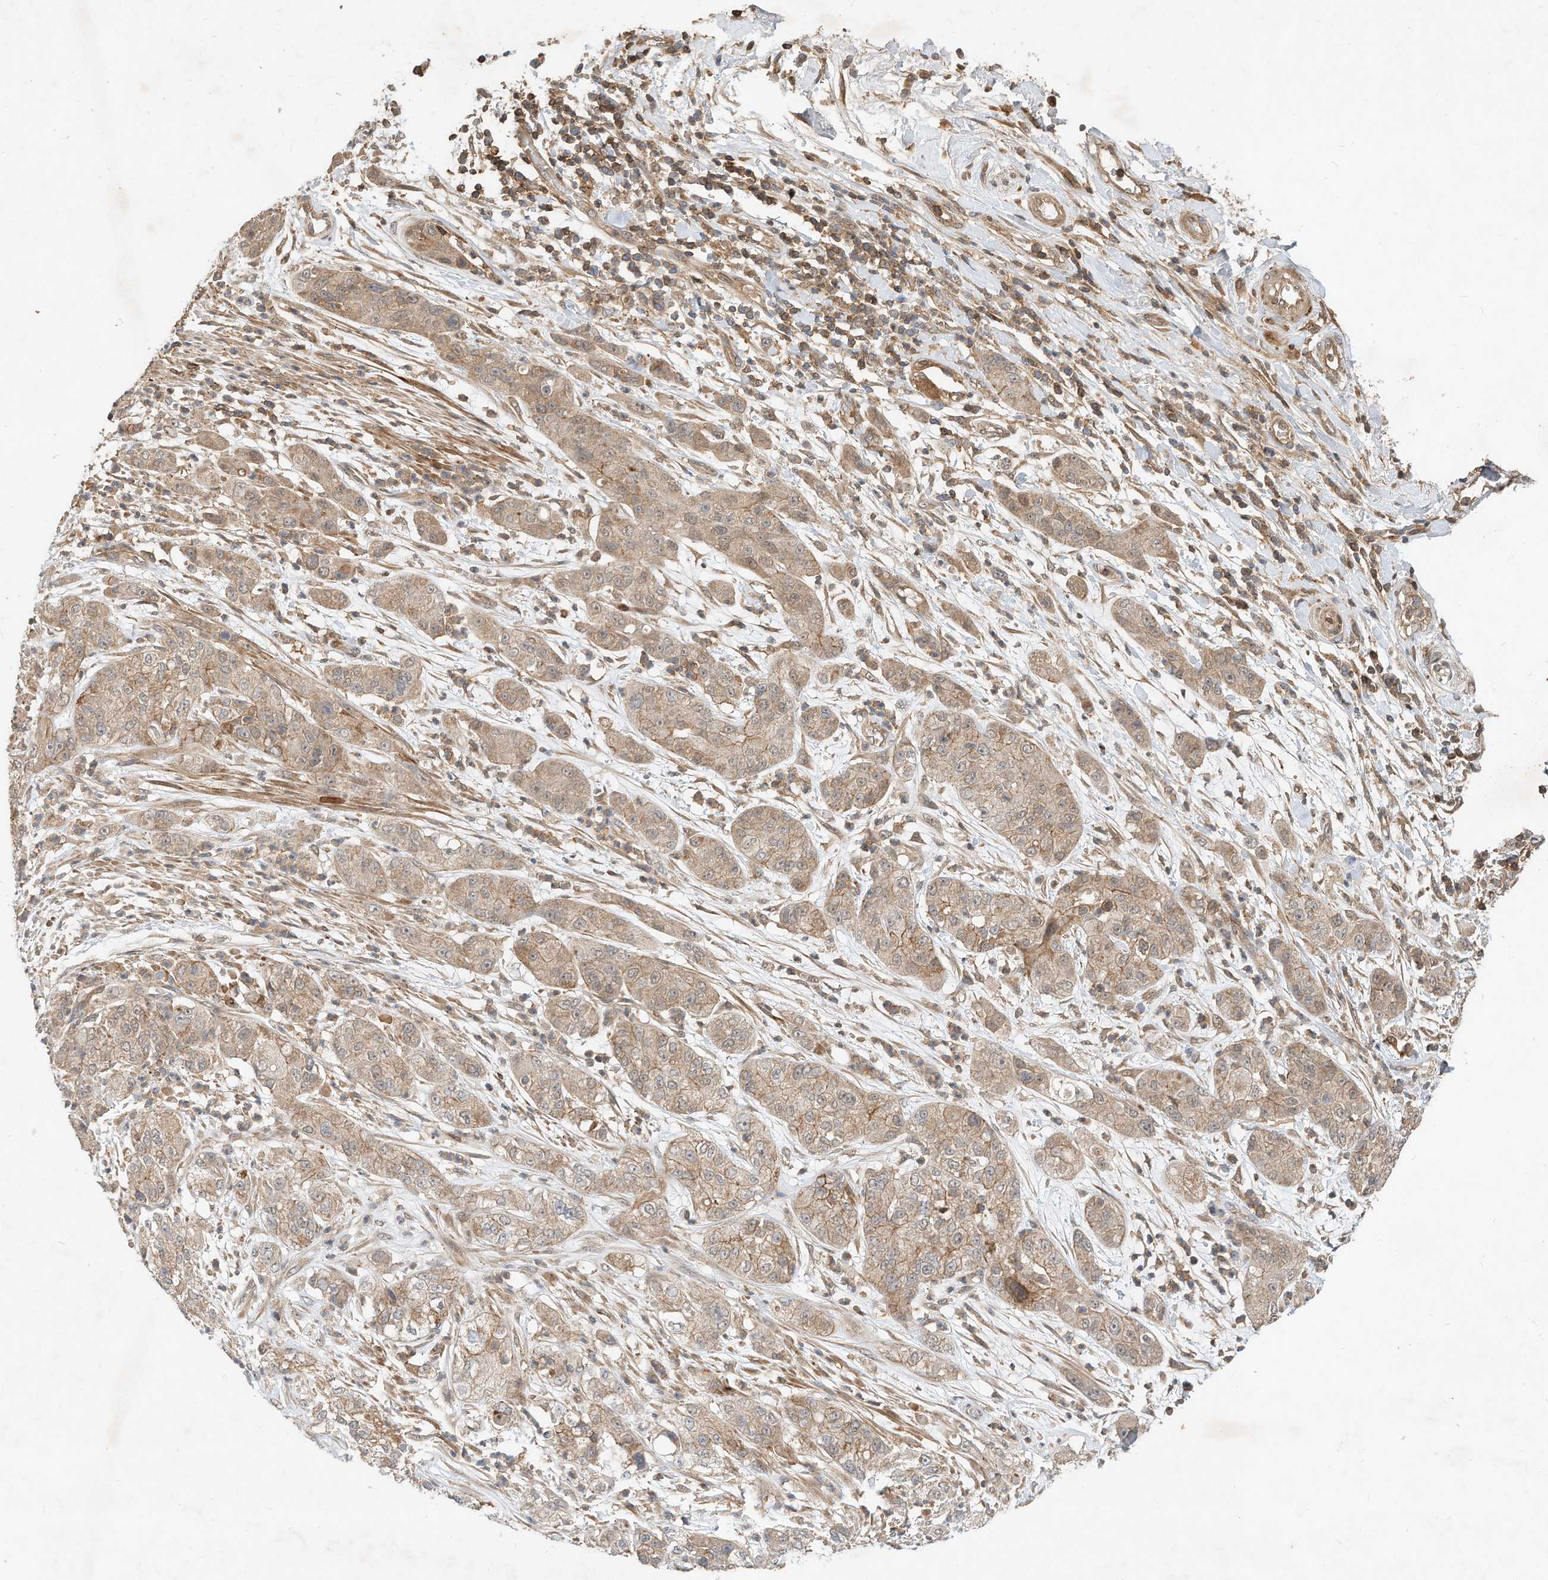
{"staining": {"intensity": "weak", "quantity": ">75%", "location": "cytoplasmic/membranous"}, "tissue": "pancreatic cancer", "cell_type": "Tumor cells", "image_type": "cancer", "snomed": [{"axis": "morphology", "description": "Adenocarcinoma, NOS"}, {"axis": "topography", "description": "Pancreas"}], "caption": "Adenocarcinoma (pancreatic) stained for a protein (brown) demonstrates weak cytoplasmic/membranous positive positivity in approximately >75% of tumor cells.", "gene": "CPAMD8", "patient": {"sex": "female", "age": 78}}